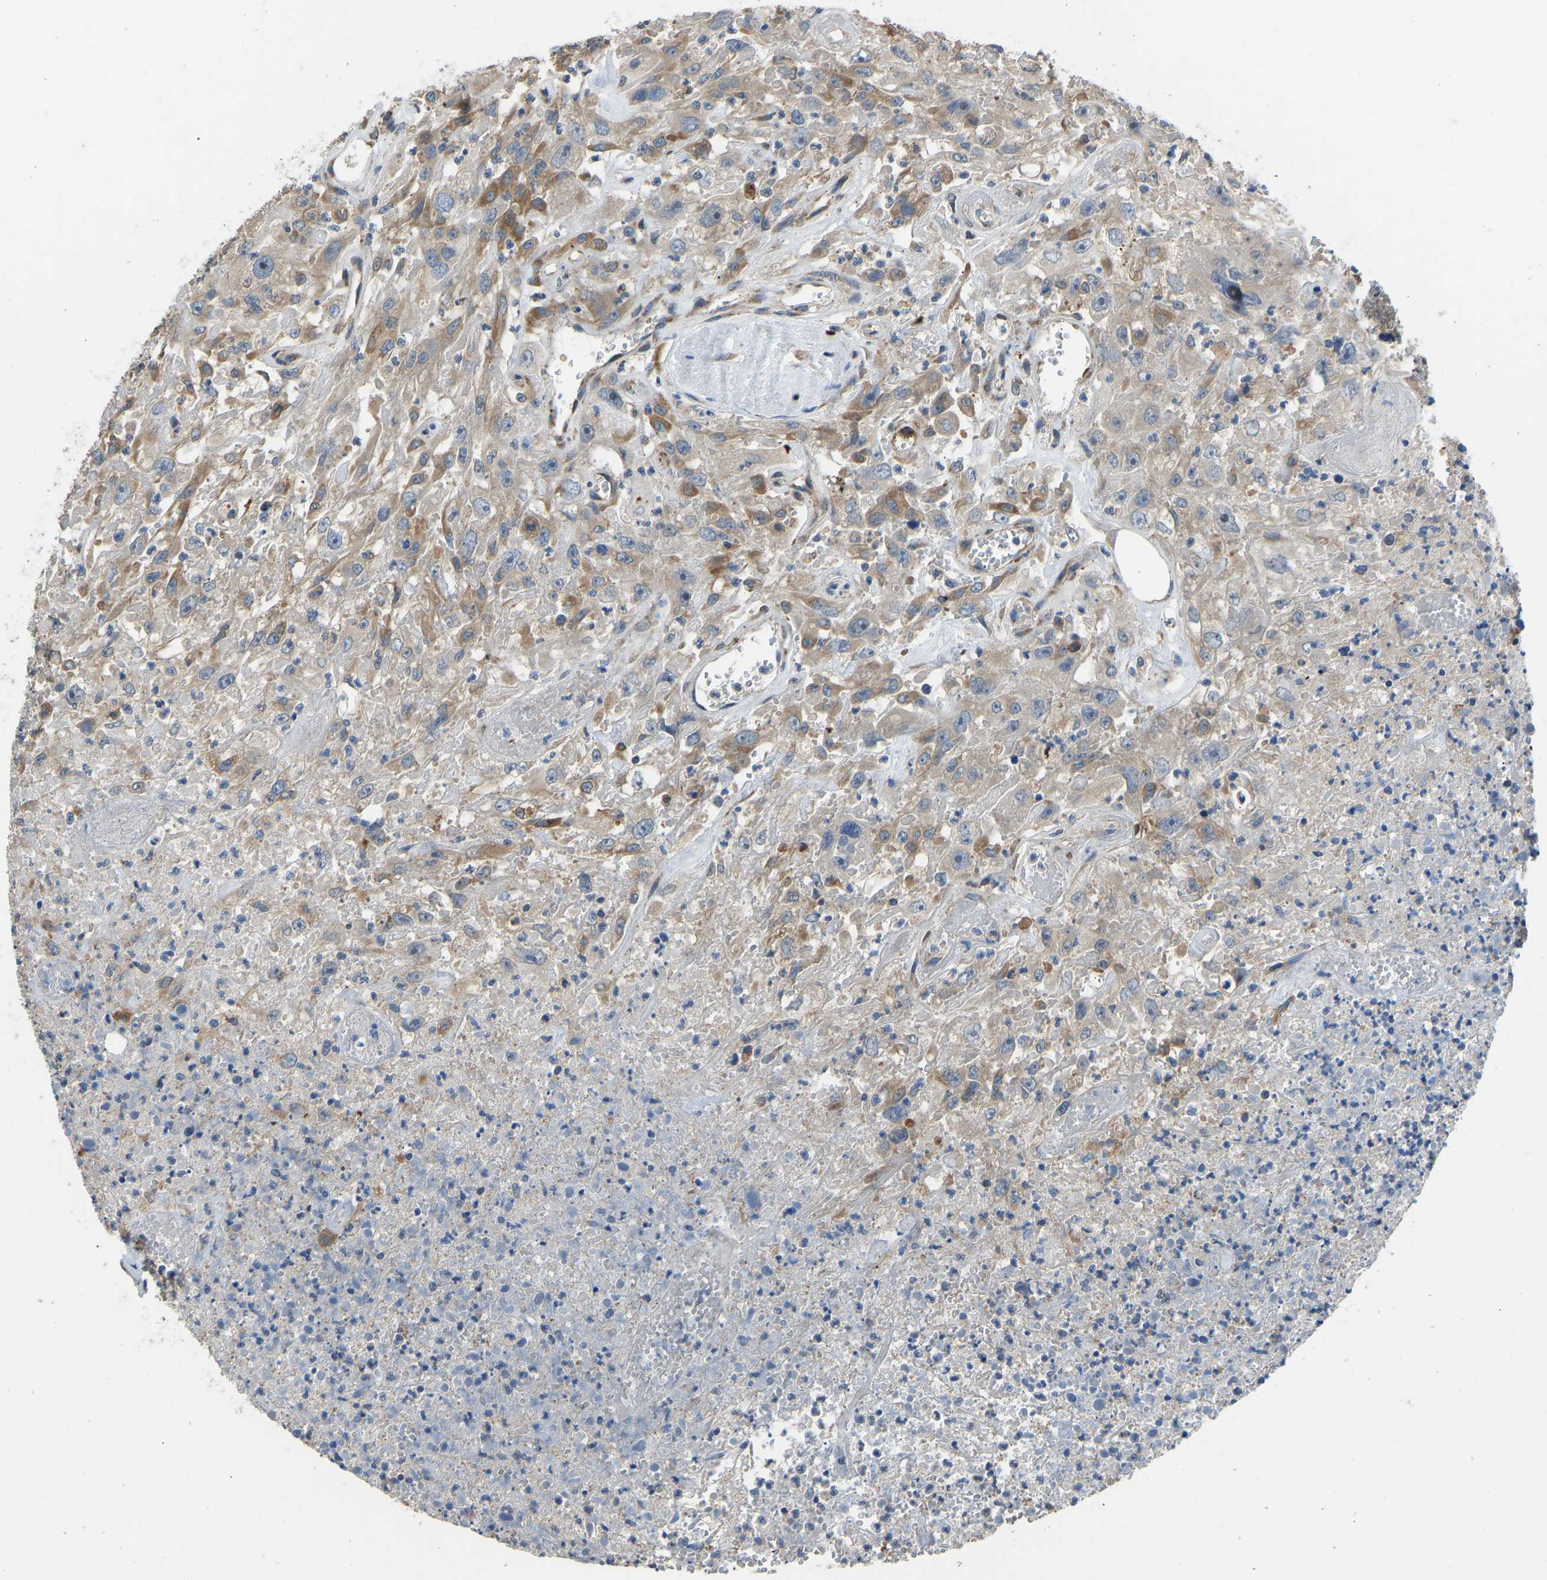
{"staining": {"intensity": "moderate", "quantity": "<25%", "location": "cytoplasmic/membranous"}, "tissue": "urothelial cancer", "cell_type": "Tumor cells", "image_type": "cancer", "snomed": [{"axis": "morphology", "description": "Urothelial carcinoma, High grade"}, {"axis": "topography", "description": "Urinary bladder"}], "caption": "Protein staining of high-grade urothelial carcinoma tissue reveals moderate cytoplasmic/membranous expression in about <25% of tumor cells.", "gene": "RBP1", "patient": {"sex": "male", "age": 46}}